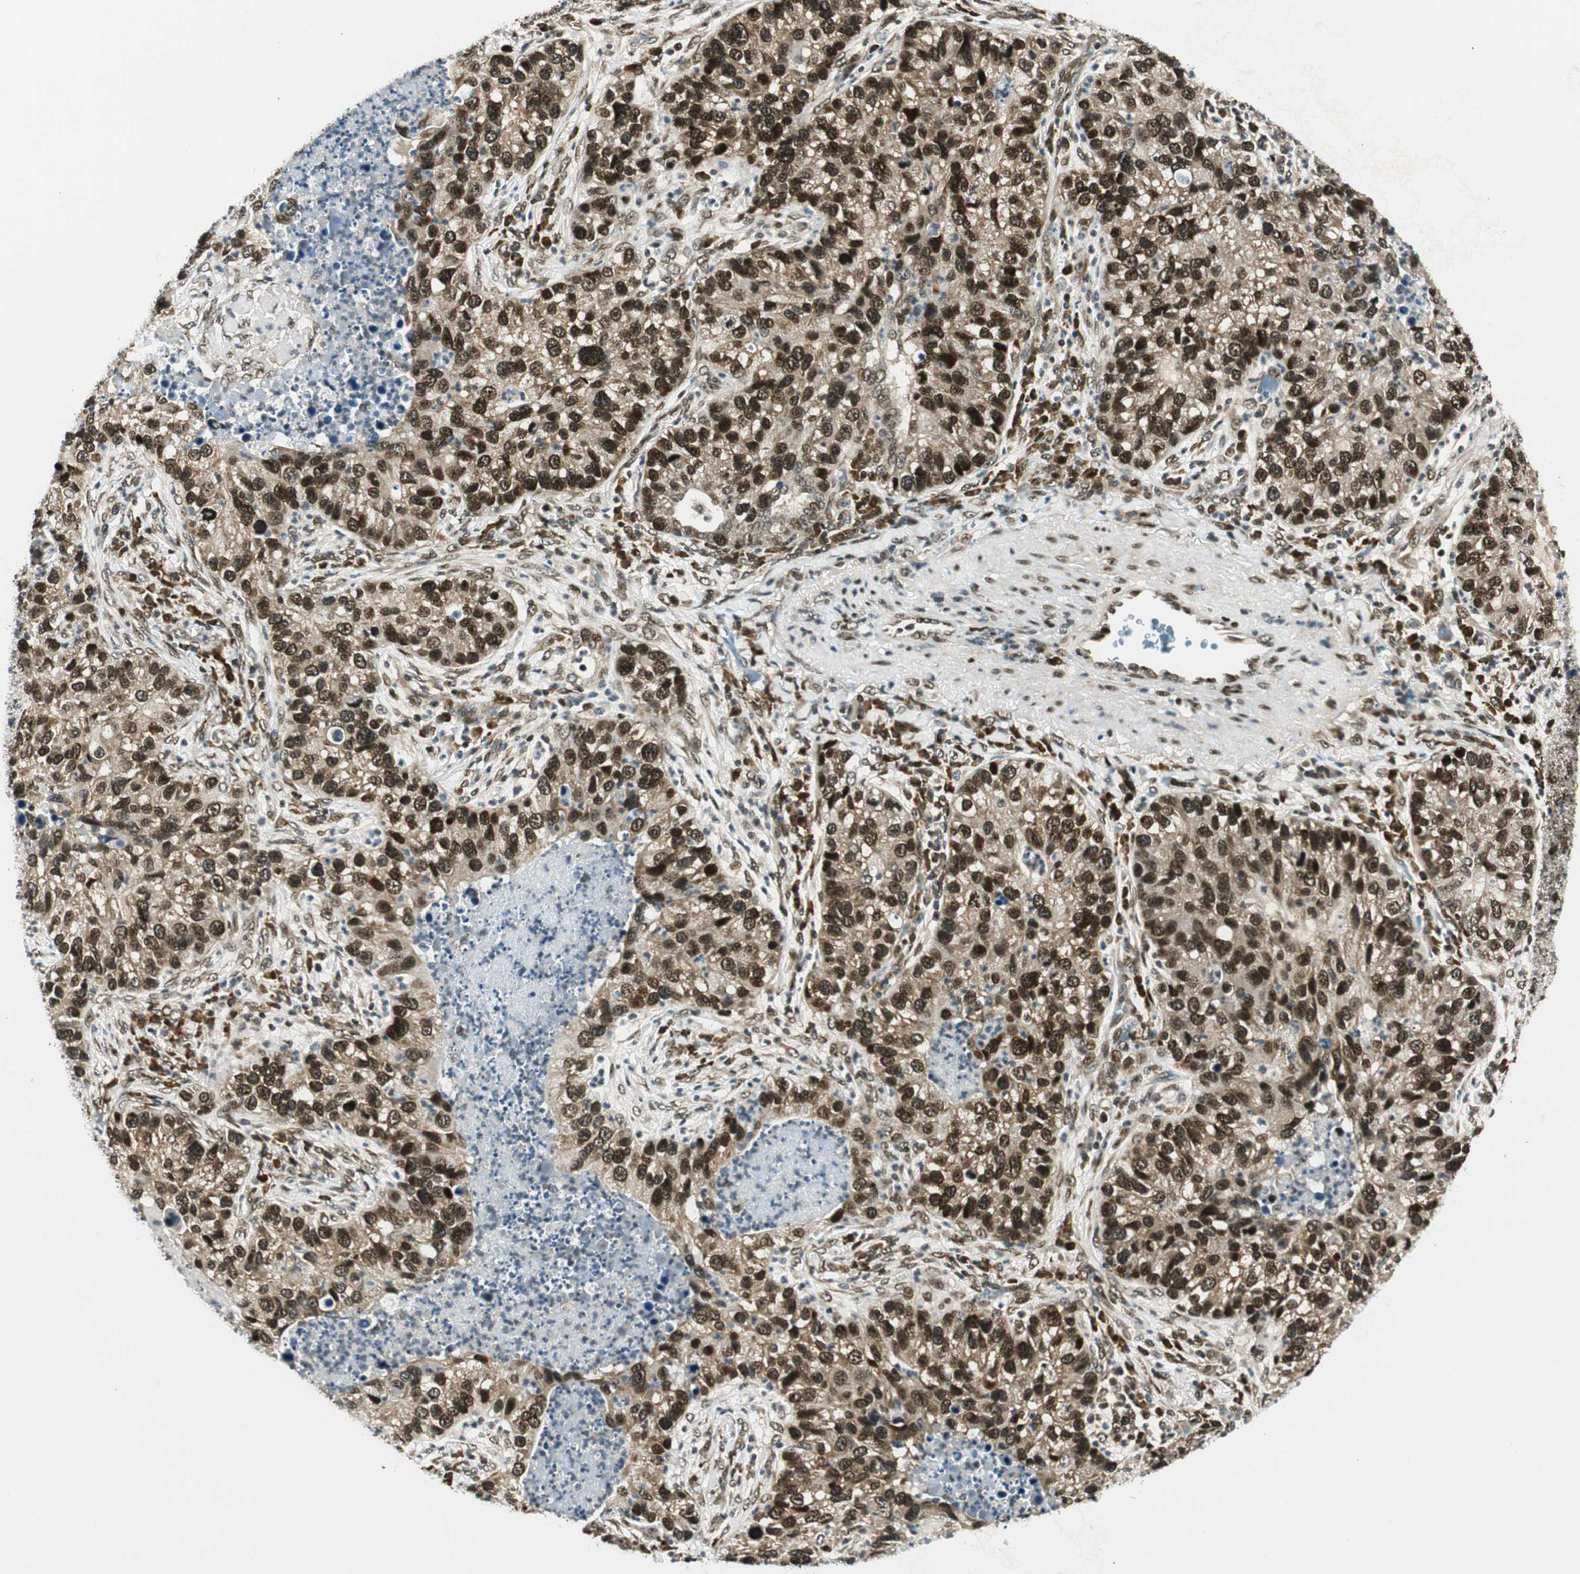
{"staining": {"intensity": "moderate", "quantity": ">75%", "location": "cytoplasmic/membranous,nuclear"}, "tissue": "lung cancer", "cell_type": "Tumor cells", "image_type": "cancer", "snomed": [{"axis": "morphology", "description": "Normal tissue, NOS"}, {"axis": "morphology", "description": "Adenocarcinoma, NOS"}, {"axis": "topography", "description": "Bronchus"}, {"axis": "topography", "description": "Lung"}], "caption": "Immunohistochemical staining of adenocarcinoma (lung) demonstrates moderate cytoplasmic/membranous and nuclear protein positivity in approximately >75% of tumor cells.", "gene": "RING1", "patient": {"sex": "male", "age": 54}}